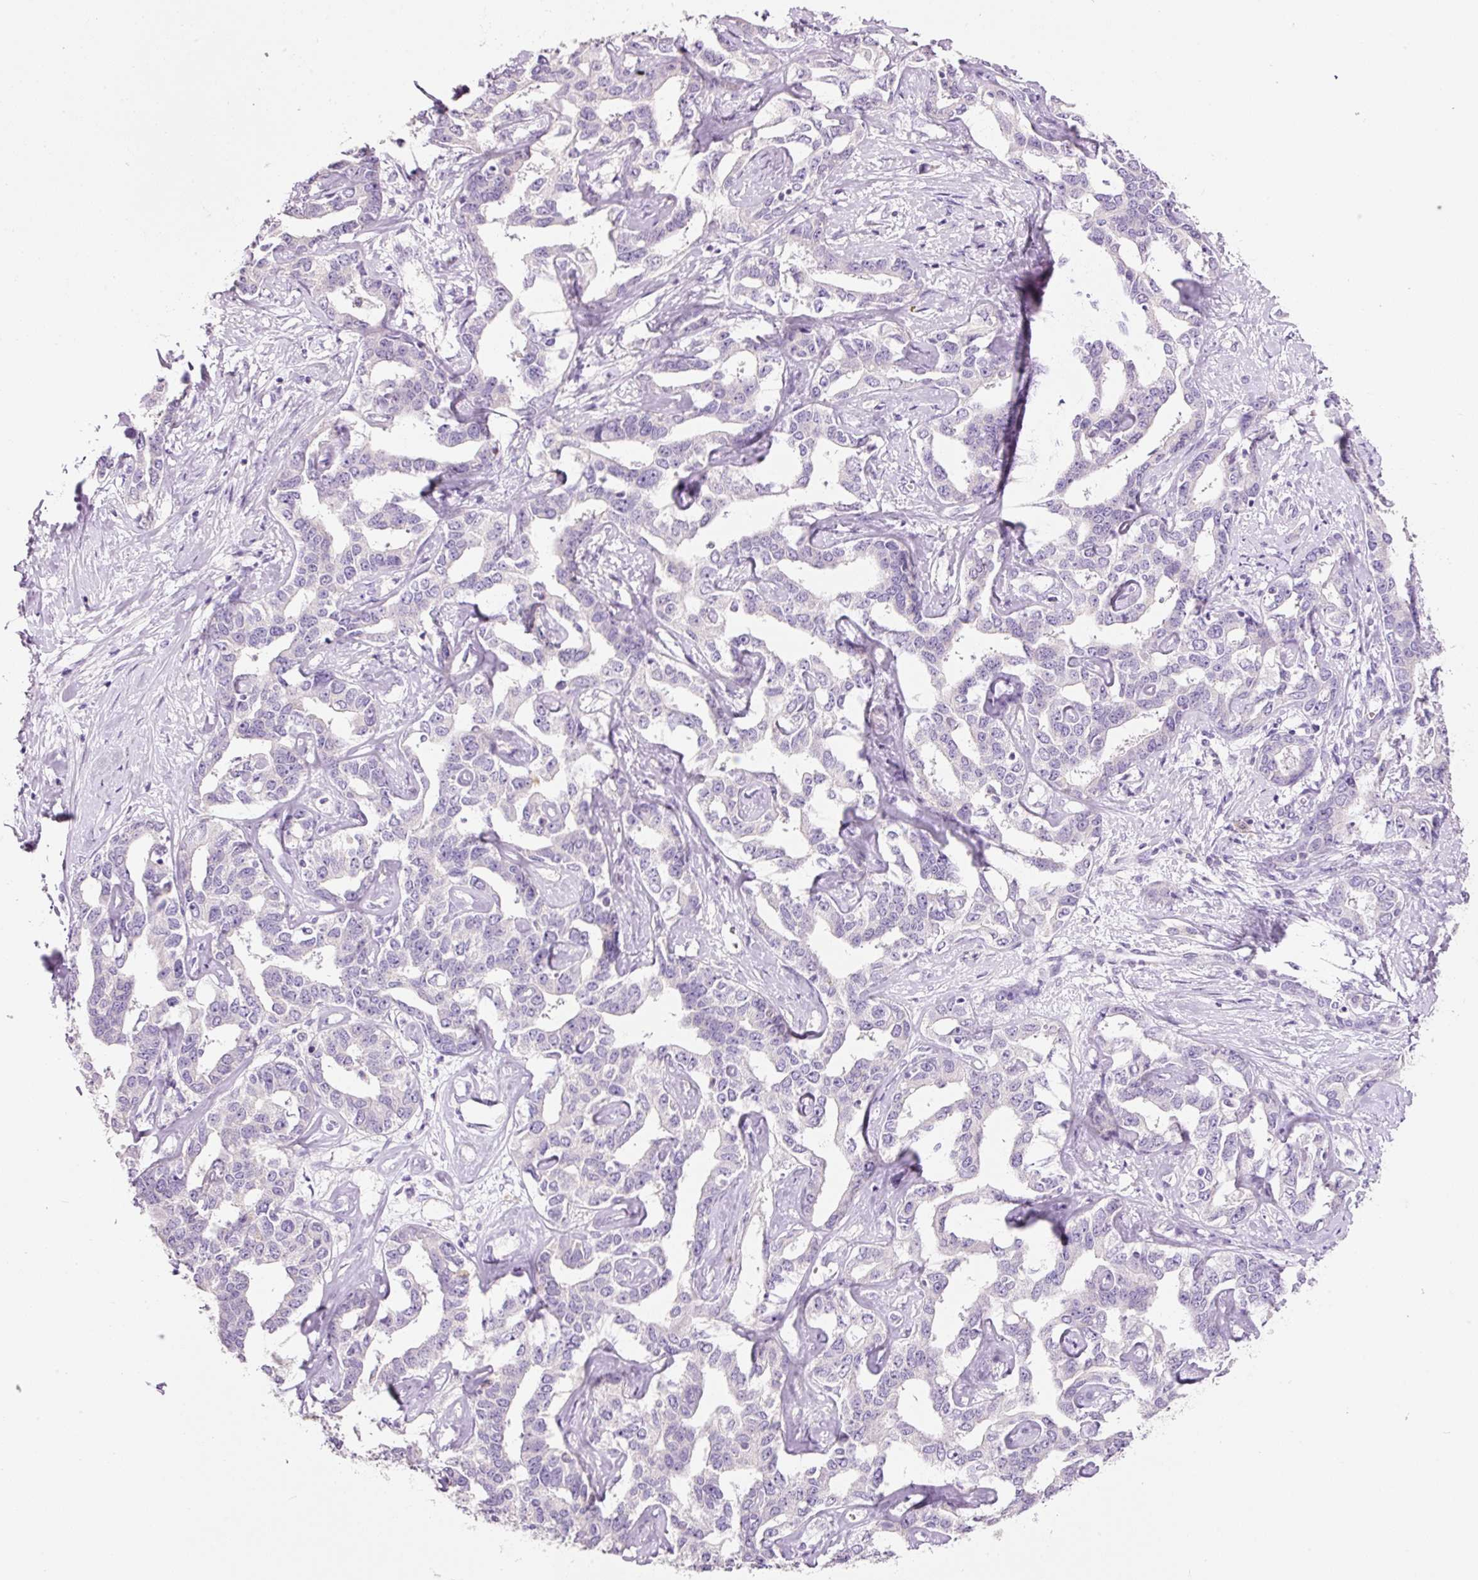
{"staining": {"intensity": "negative", "quantity": "none", "location": "none"}, "tissue": "liver cancer", "cell_type": "Tumor cells", "image_type": "cancer", "snomed": [{"axis": "morphology", "description": "Cholangiocarcinoma"}, {"axis": "topography", "description": "Liver"}], "caption": "Tumor cells are negative for protein expression in human cholangiocarcinoma (liver). Nuclei are stained in blue.", "gene": "TENT5C", "patient": {"sex": "male", "age": 59}}